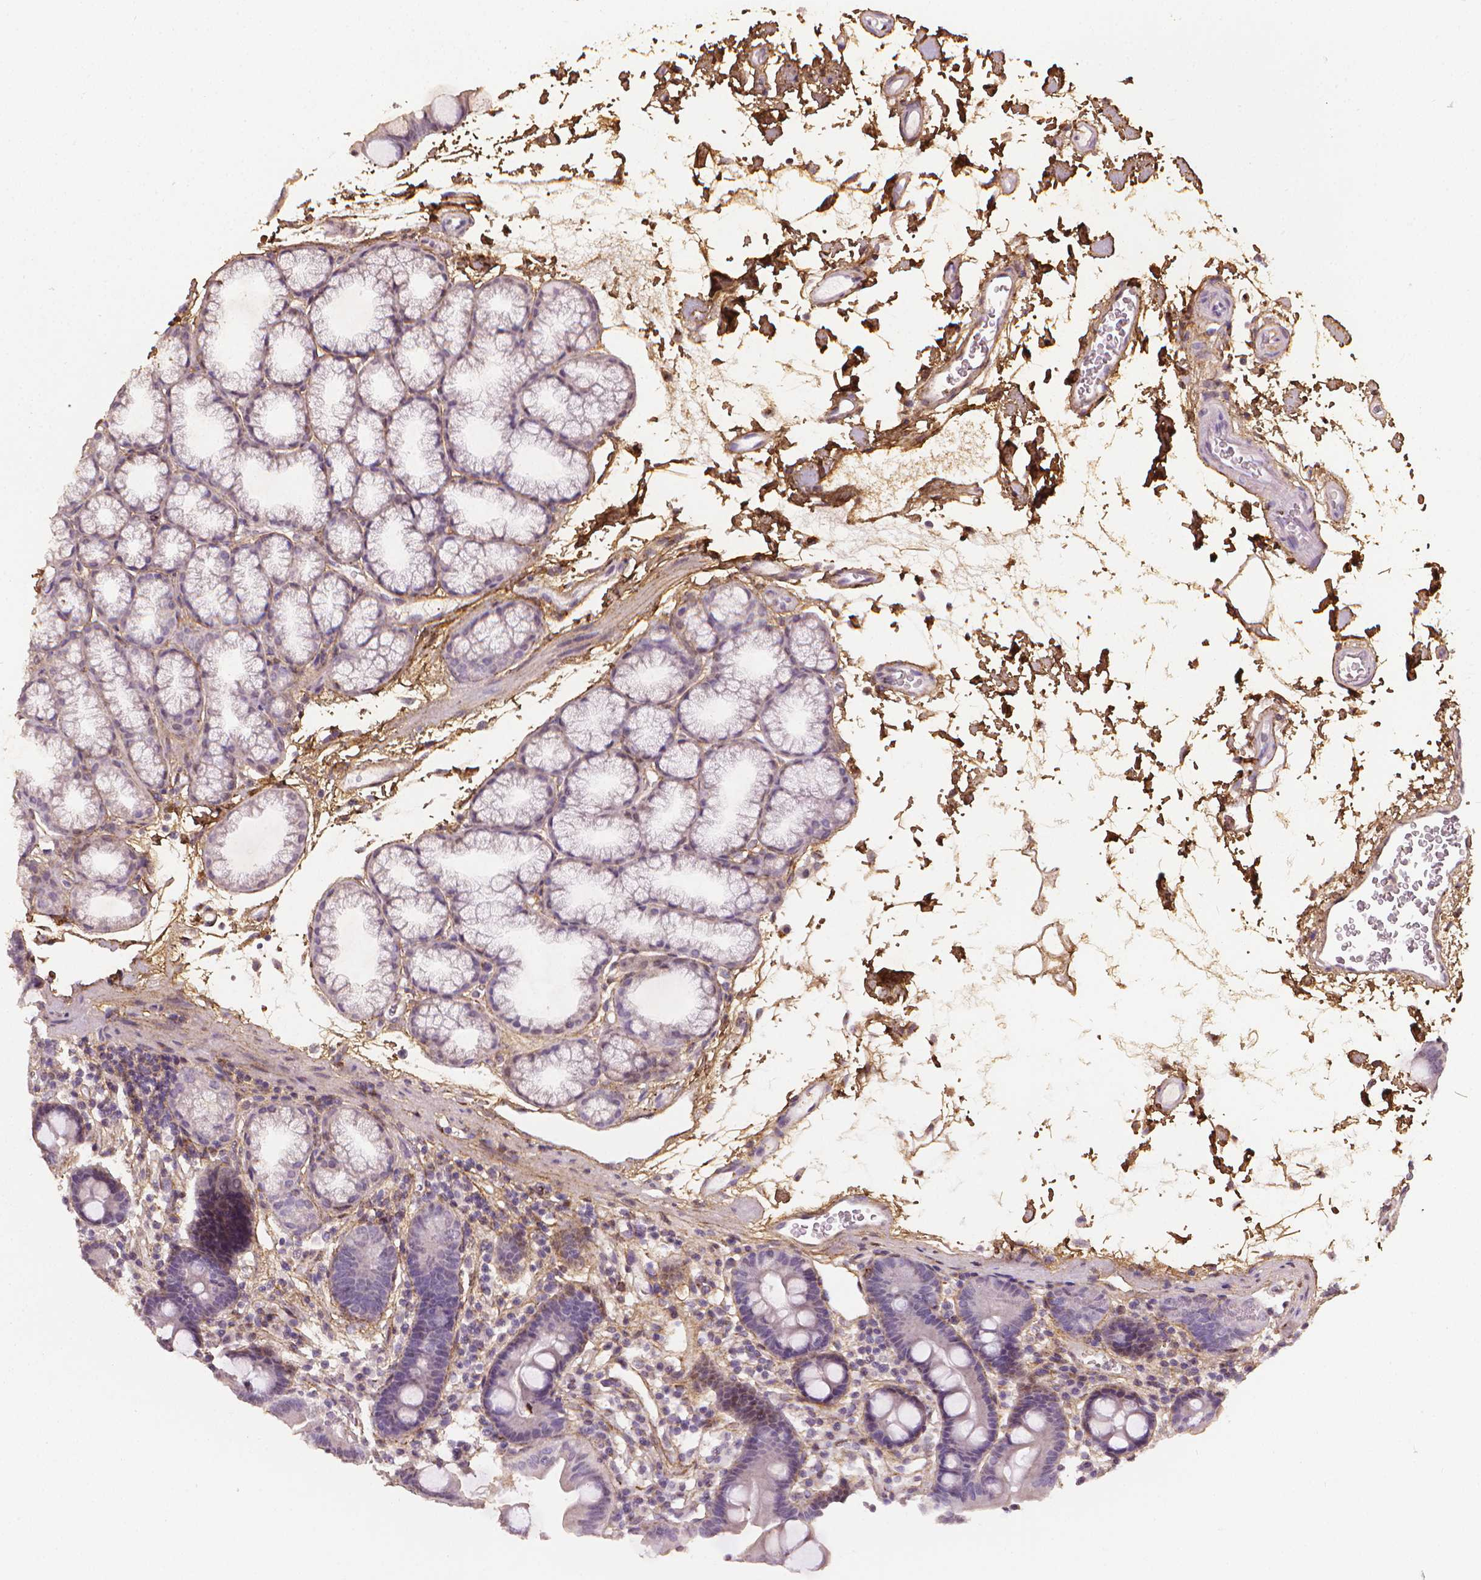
{"staining": {"intensity": "moderate", "quantity": "<25%", "location": "cytoplasmic/membranous"}, "tissue": "duodenum", "cell_type": "Glandular cells", "image_type": "normal", "snomed": [{"axis": "morphology", "description": "Normal tissue, NOS"}, {"axis": "topography", "description": "Pancreas"}, {"axis": "topography", "description": "Duodenum"}], "caption": "Glandular cells show low levels of moderate cytoplasmic/membranous staining in approximately <25% of cells in normal duodenum.", "gene": "DCN", "patient": {"sex": "male", "age": 59}}